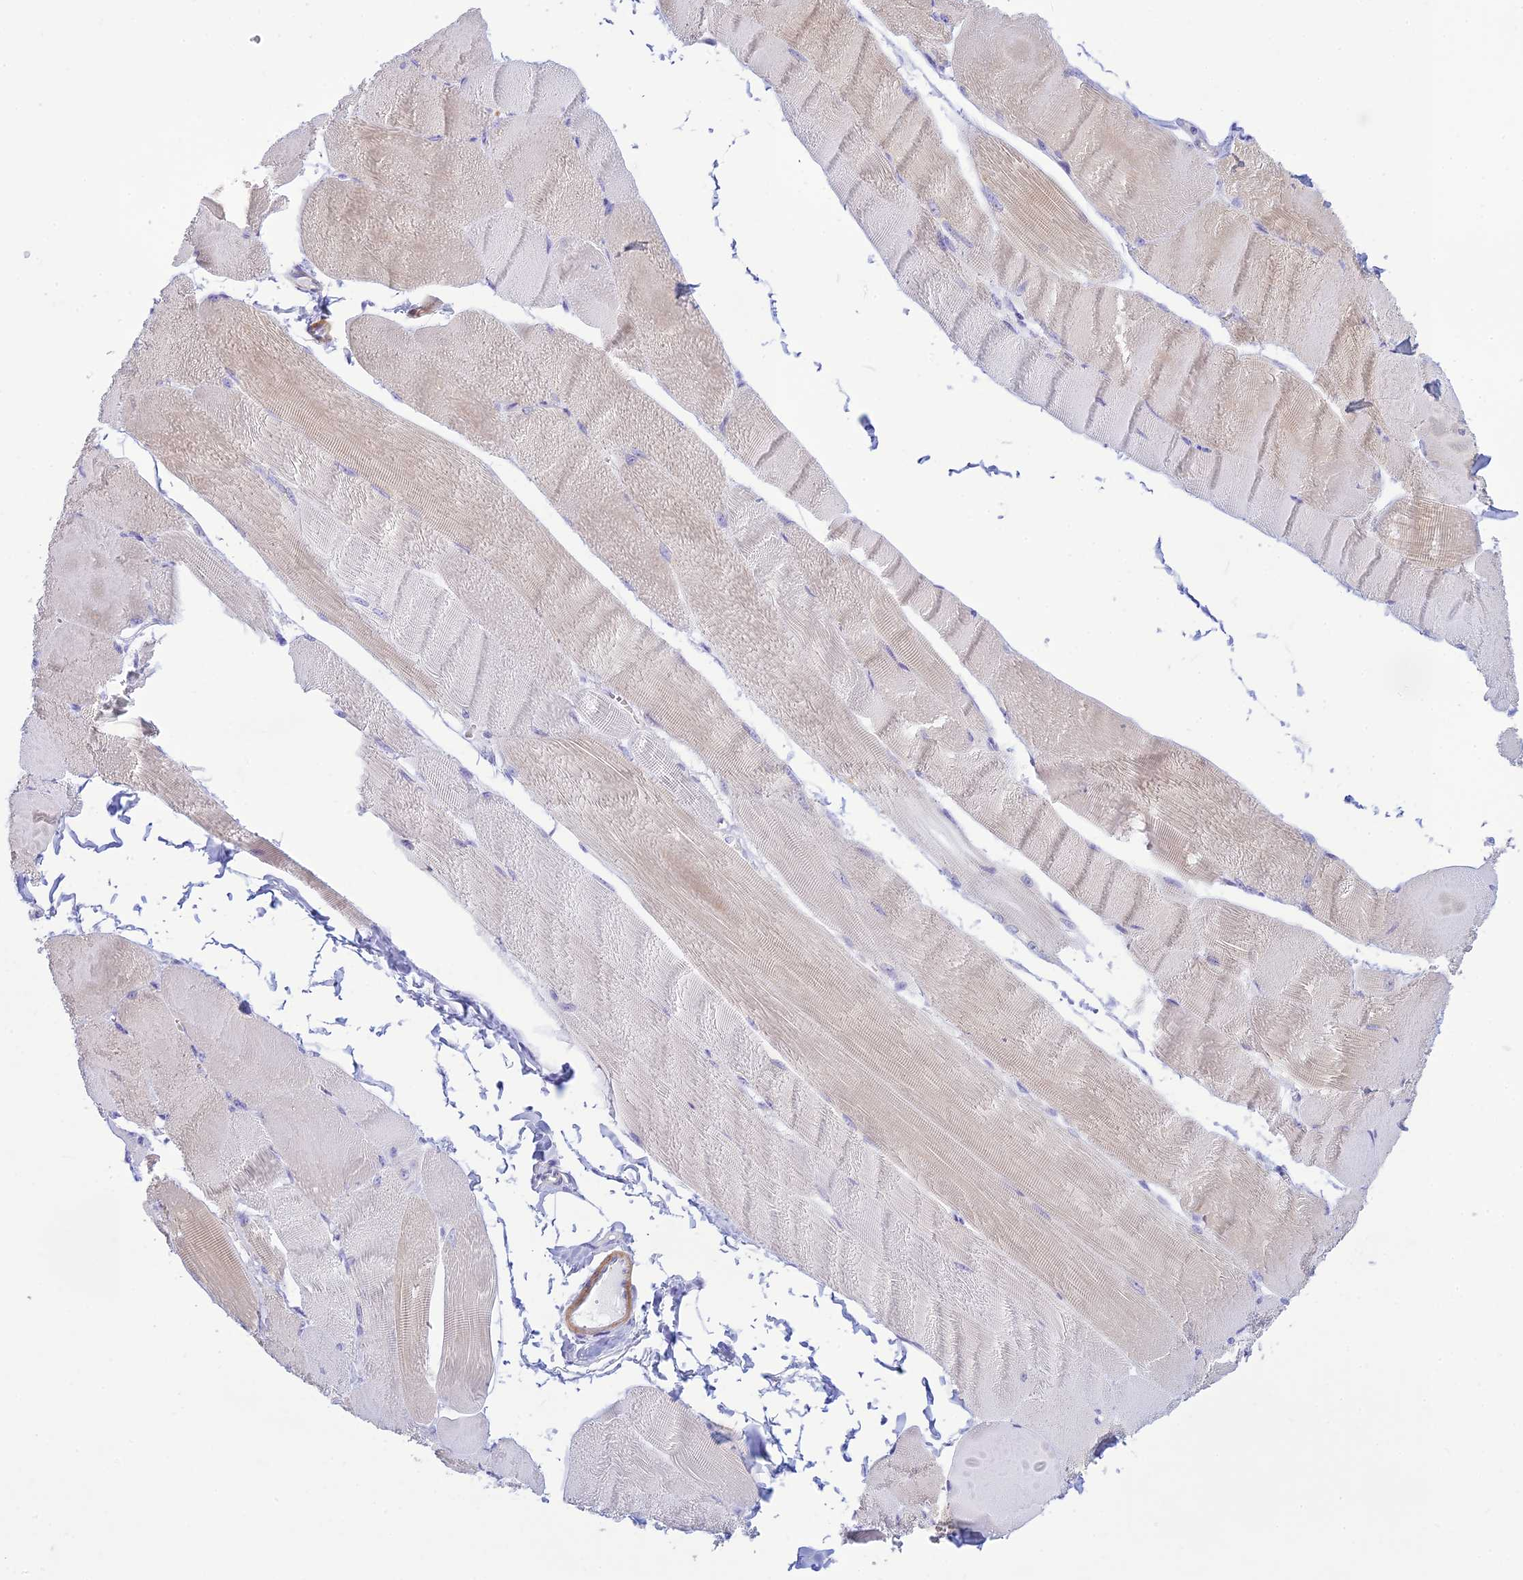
{"staining": {"intensity": "weak", "quantity": "<25%", "location": "cytoplasmic/membranous"}, "tissue": "skeletal muscle", "cell_type": "Myocytes", "image_type": "normal", "snomed": [{"axis": "morphology", "description": "Normal tissue, NOS"}, {"axis": "morphology", "description": "Basal cell carcinoma"}, {"axis": "topography", "description": "Skeletal muscle"}], "caption": "High magnification brightfield microscopy of unremarkable skeletal muscle stained with DAB (3,3'-diaminobenzidine) (brown) and counterstained with hematoxylin (blue): myocytes show no significant positivity. Nuclei are stained in blue.", "gene": "FBXW4", "patient": {"sex": "female", "age": 64}}